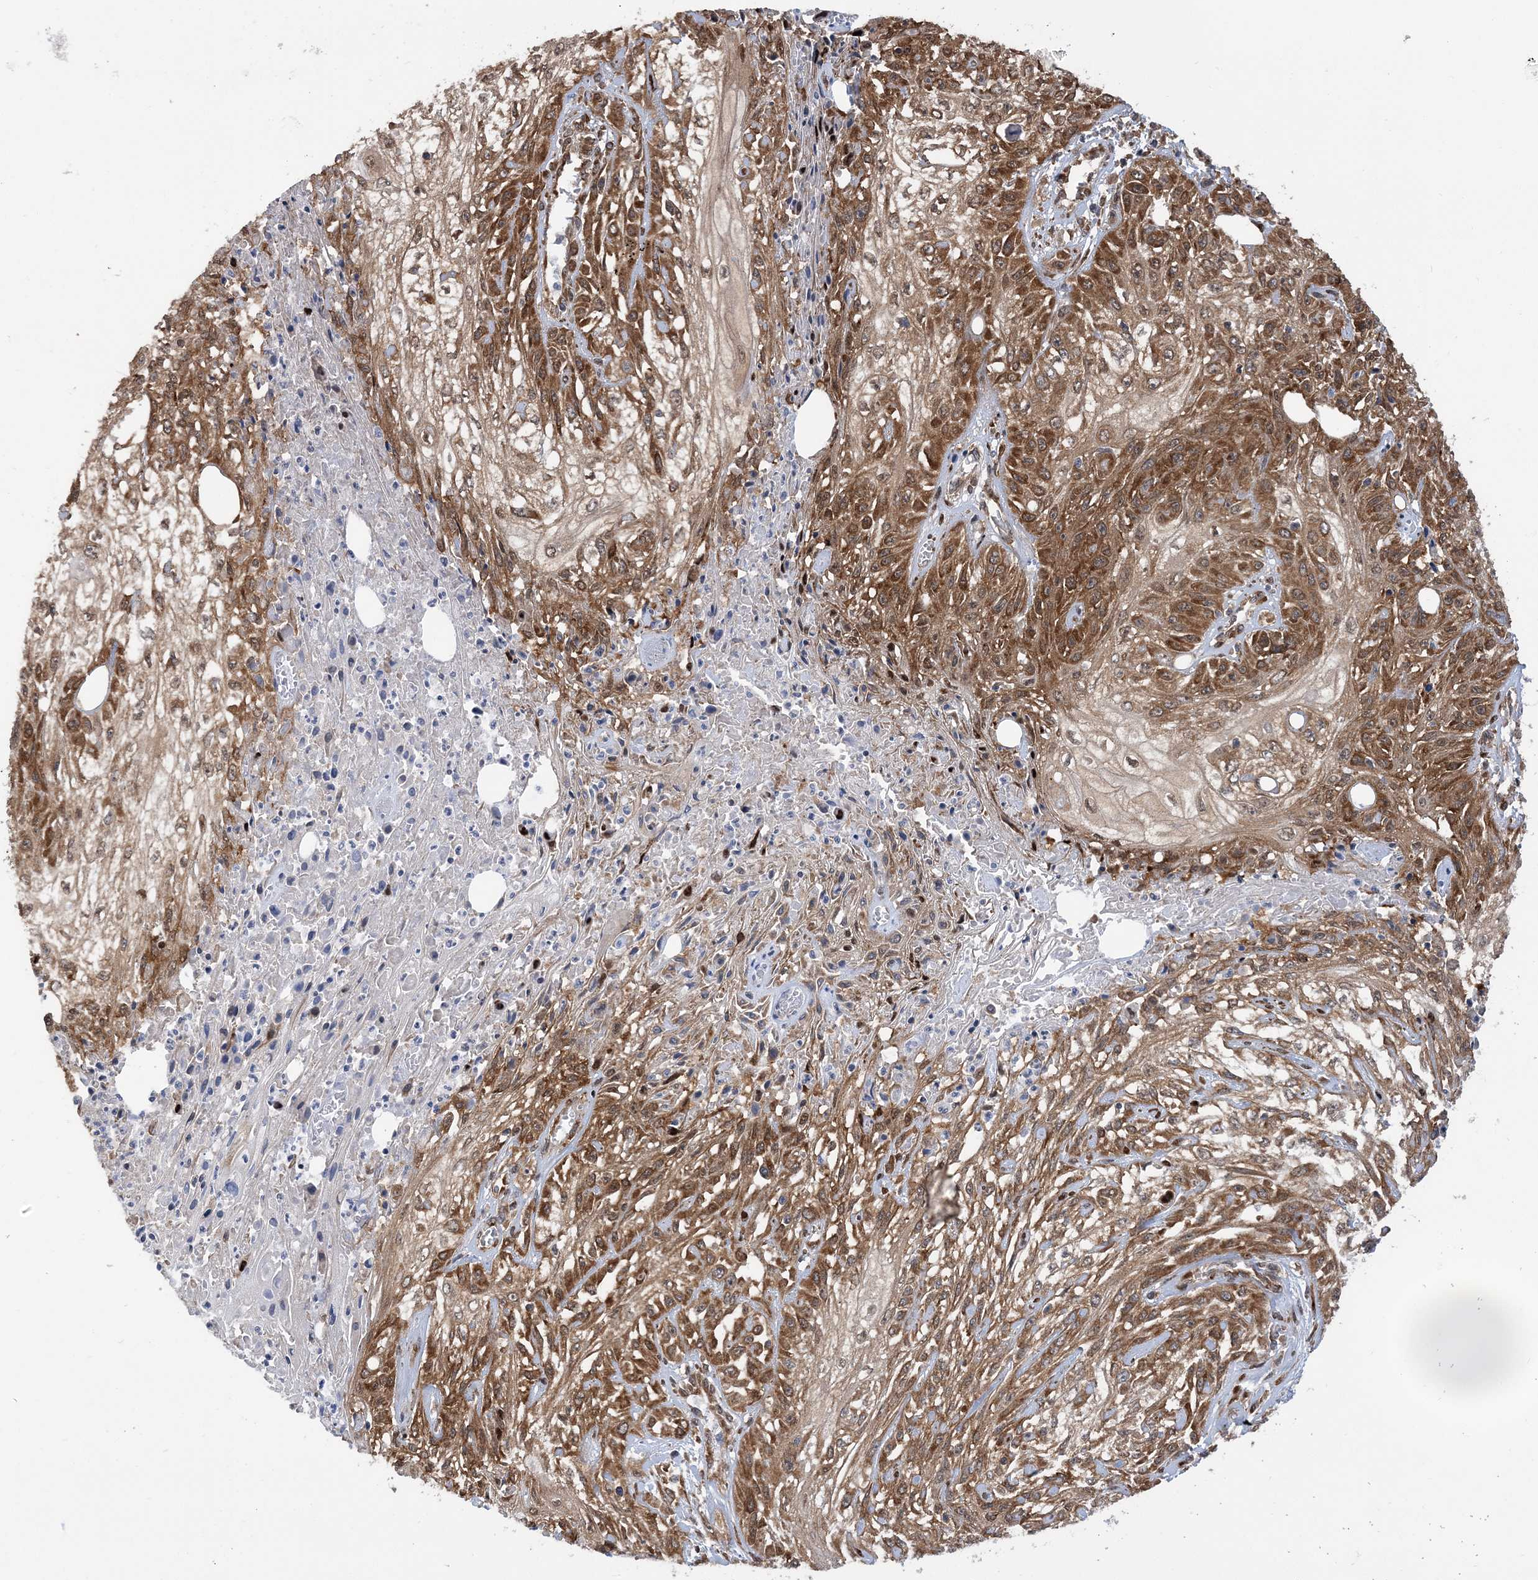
{"staining": {"intensity": "moderate", "quantity": ">75%", "location": "cytoplasmic/membranous"}, "tissue": "skin cancer", "cell_type": "Tumor cells", "image_type": "cancer", "snomed": [{"axis": "morphology", "description": "Squamous cell carcinoma, NOS"}, {"axis": "morphology", "description": "Squamous cell carcinoma, metastatic, NOS"}, {"axis": "topography", "description": "Skin"}, {"axis": "topography", "description": "Lymph node"}], "caption": "Human squamous cell carcinoma (skin) stained with a protein marker exhibits moderate staining in tumor cells.", "gene": "PHF1", "patient": {"sex": "male", "age": 75}}